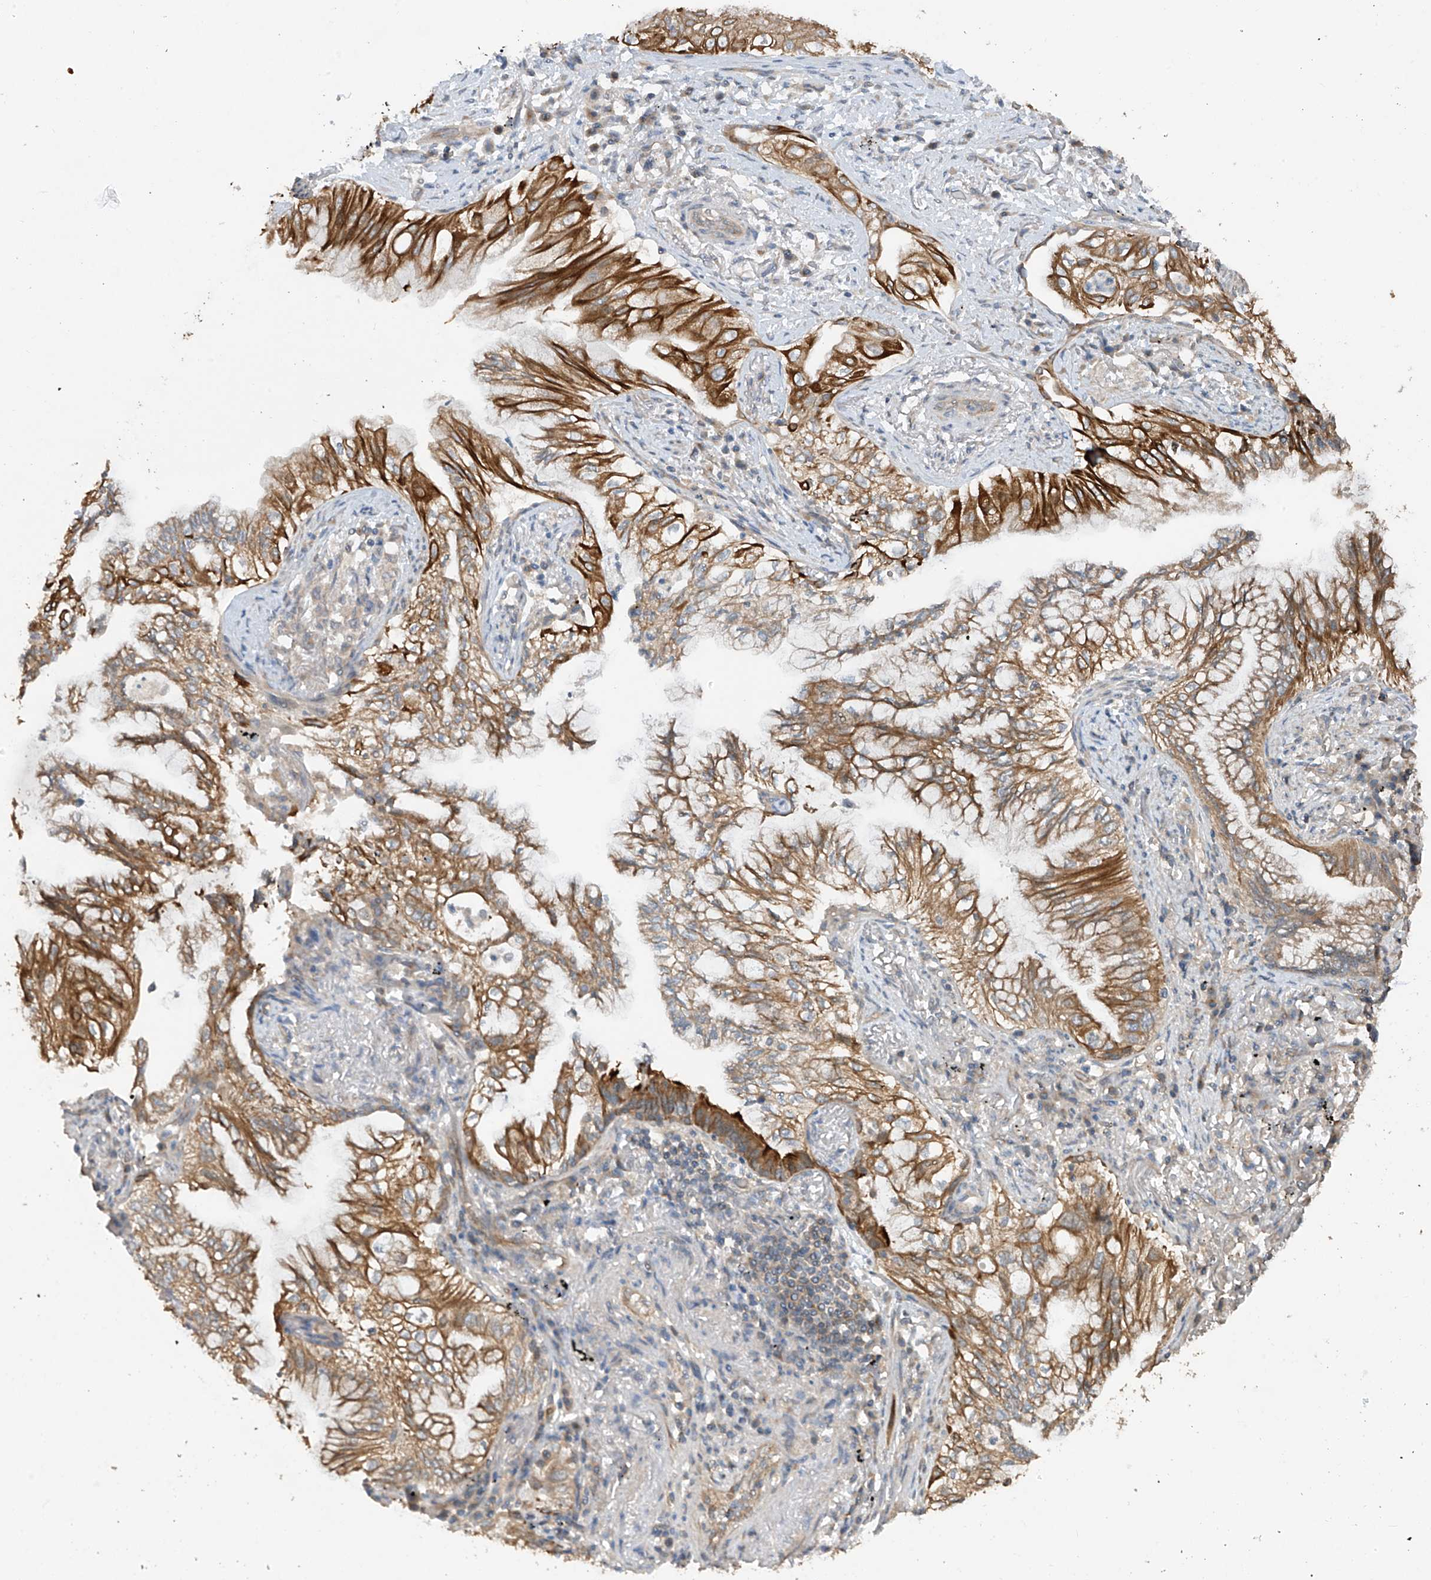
{"staining": {"intensity": "strong", "quantity": ">75%", "location": "cytoplasmic/membranous"}, "tissue": "lung cancer", "cell_type": "Tumor cells", "image_type": "cancer", "snomed": [{"axis": "morphology", "description": "Adenocarcinoma, NOS"}, {"axis": "topography", "description": "Lung"}], "caption": "Protein analysis of adenocarcinoma (lung) tissue demonstrates strong cytoplasmic/membranous expression in approximately >75% of tumor cells.", "gene": "RPAIN", "patient": {"sex": "female", "age": 70}}